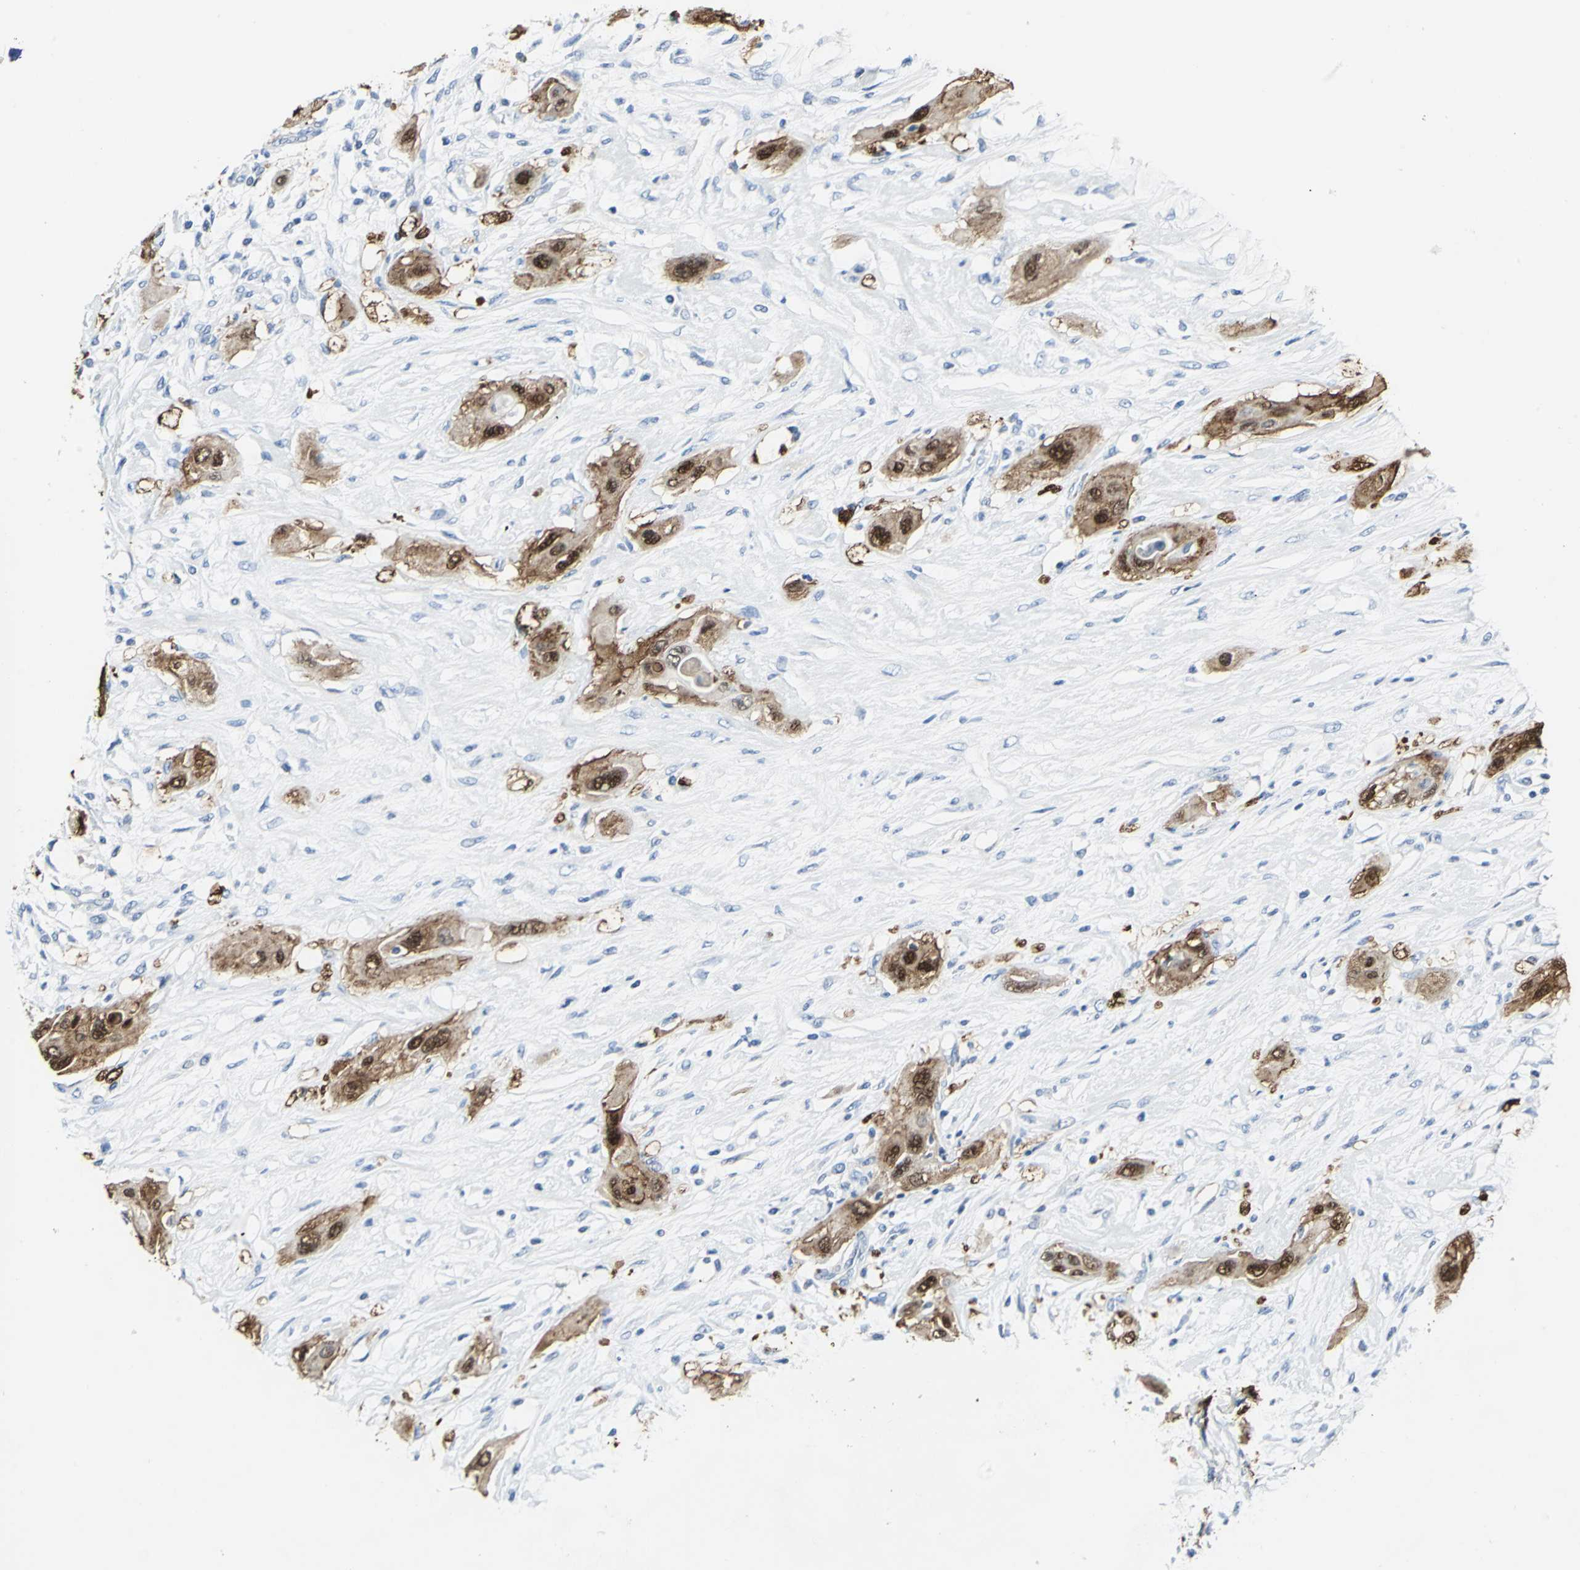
{"staining": {"intensity": "strong", "quantity": ">75%", "location": "cytoplasmic/membranous,nuclear"}, "tissue": "lung cancer", "cell_type": "Tumor cells", "image_type": "cancer", "snomed": [{"axis": "morphology", "description": "Squamous cell carcinoma, NOS"}, {"axis": "topography", "description": "Lung"}], "caption": "Strong cytoplasmic/membranous and nuclear positivity for a protein is appreciated in approximately >75% of tumor cells of squamous cell carcinoma (lung) using IHC.", "gene": "SFN", "patient": {"sex": "female", "age": 47}}